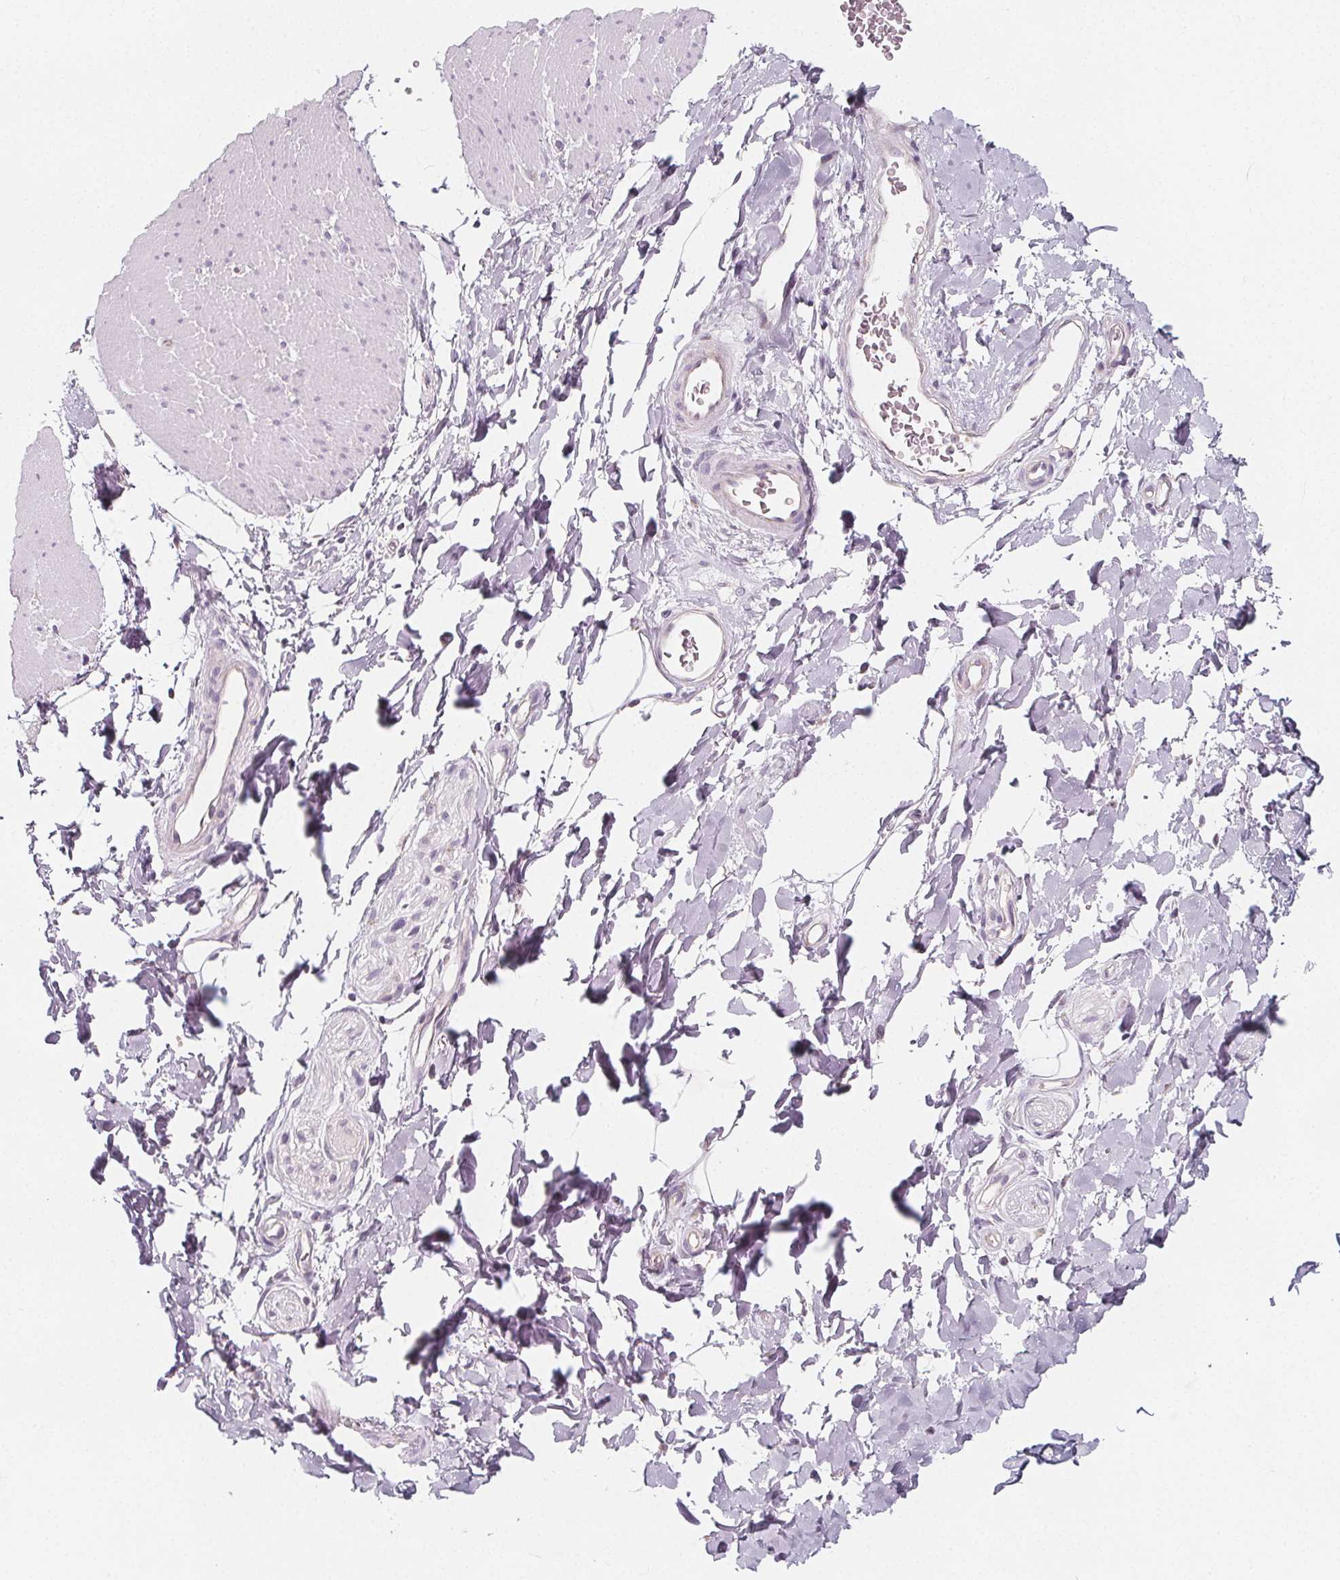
{"staining": {"intensity": "negative", "quantity": "none", "location": "none"}, "tissue": "smooth muscle", "cell_type": "Smooth muscle cells", "image_type": "normal", "snomed": [{"axis": "morphology", "description": "Normal tissue, NOS"}, {"axis": "topography", "description": "Smooth muscle"}, {"axis": "topography", "description": "Rectum"}], "caption": "Benign smooth muscle was stained to show a protein in brown. There is no significant positivity in smooth muscle cells.", "gene": "IL17C", "patient": {"sex": "male", "age": 53}}